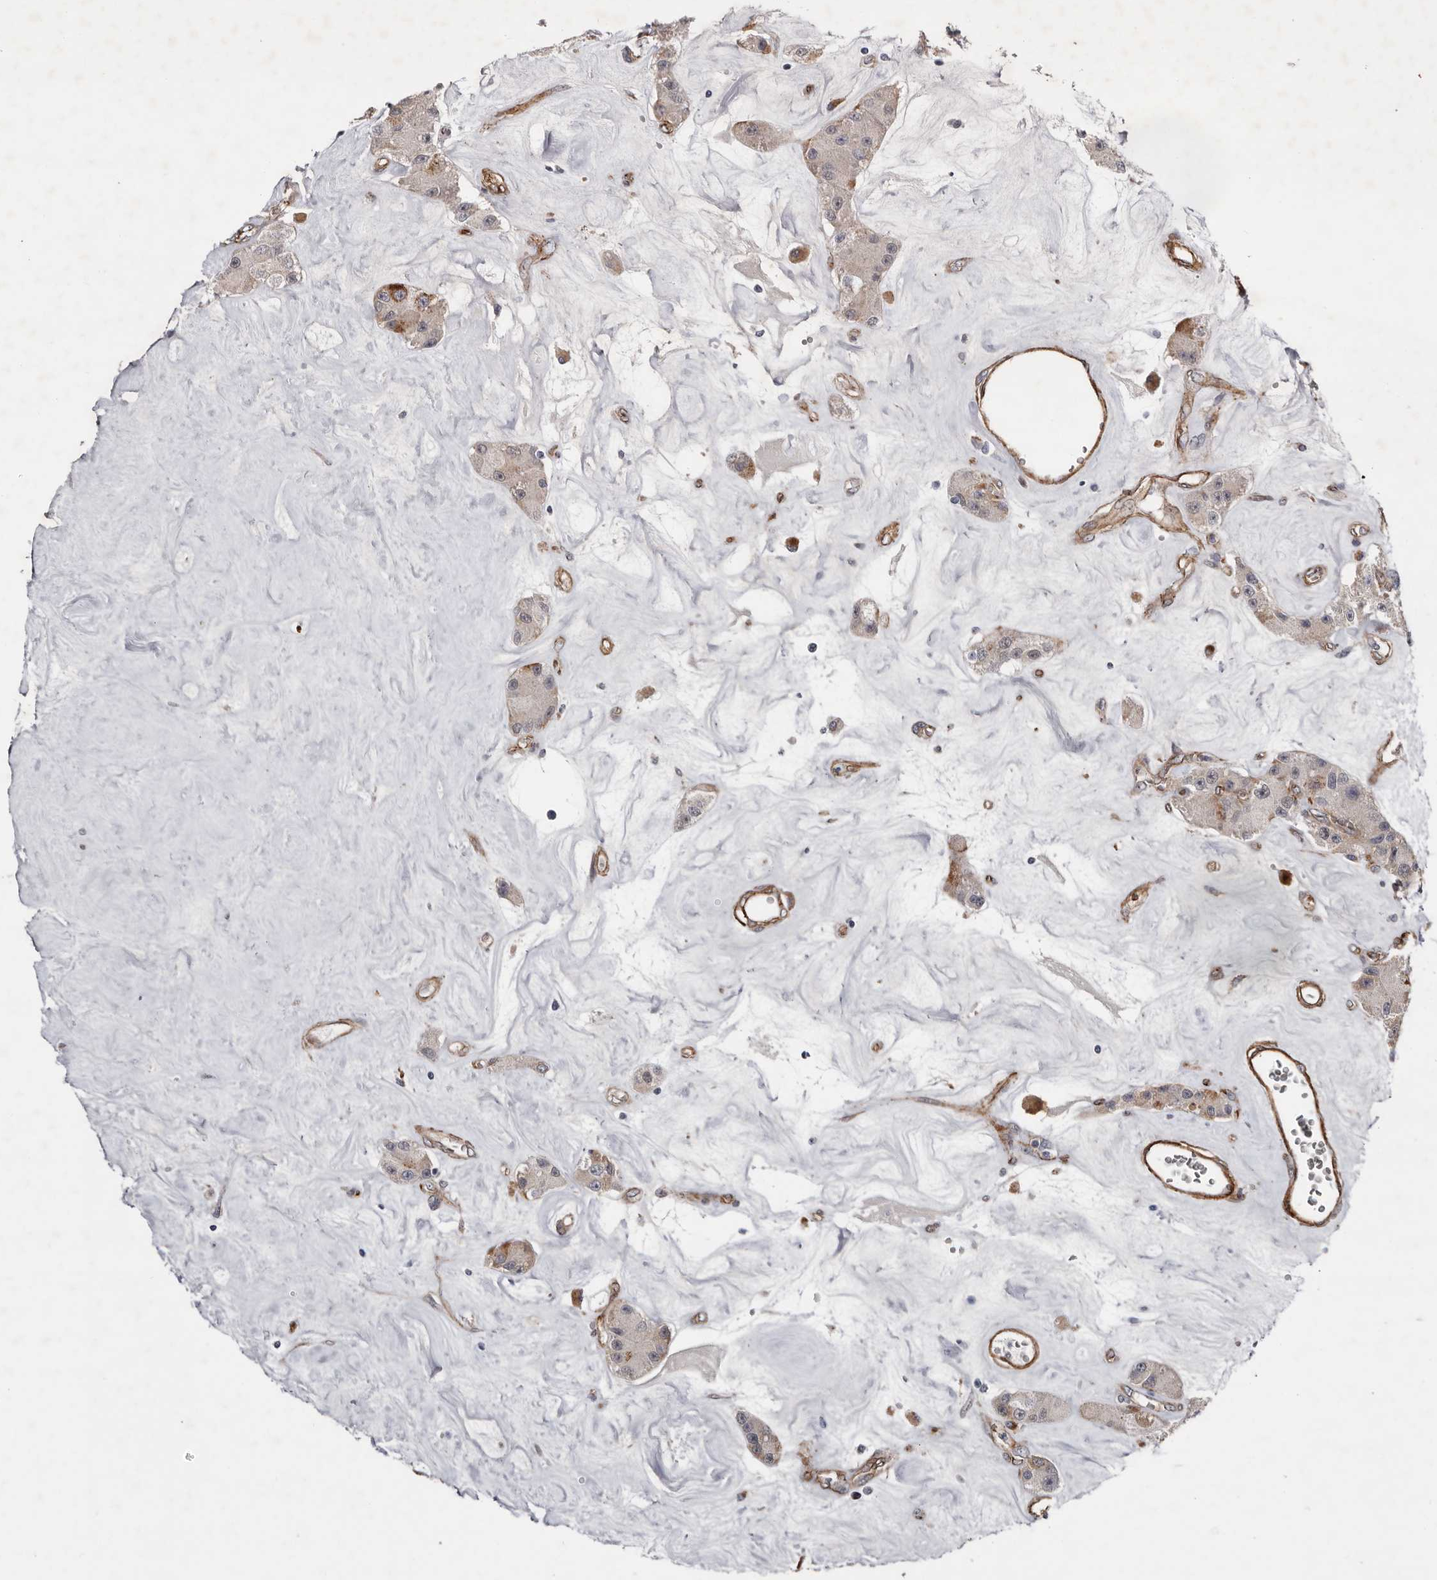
{"staining": {"intensity": "moderate", "quantity": "<25%", "location": "cytoplasmic/membranous"}, "tissue": "carcinoid", "cell_type": "Tumor cells", "image_type": "cancer", "snomed": [{"axis": "morphology", "description": "Carcinoid, malignant, NOS"}, {"axis": "topography", "description": "Pancreas"}], "caption": "A histopathology image of human carcinoid stained for a protein demonstrates moderate cytoplasmic/membranous brown staining in tumor cells.", "gene": "RANBP17", "patient": {"sex": "male", "age": 41}}